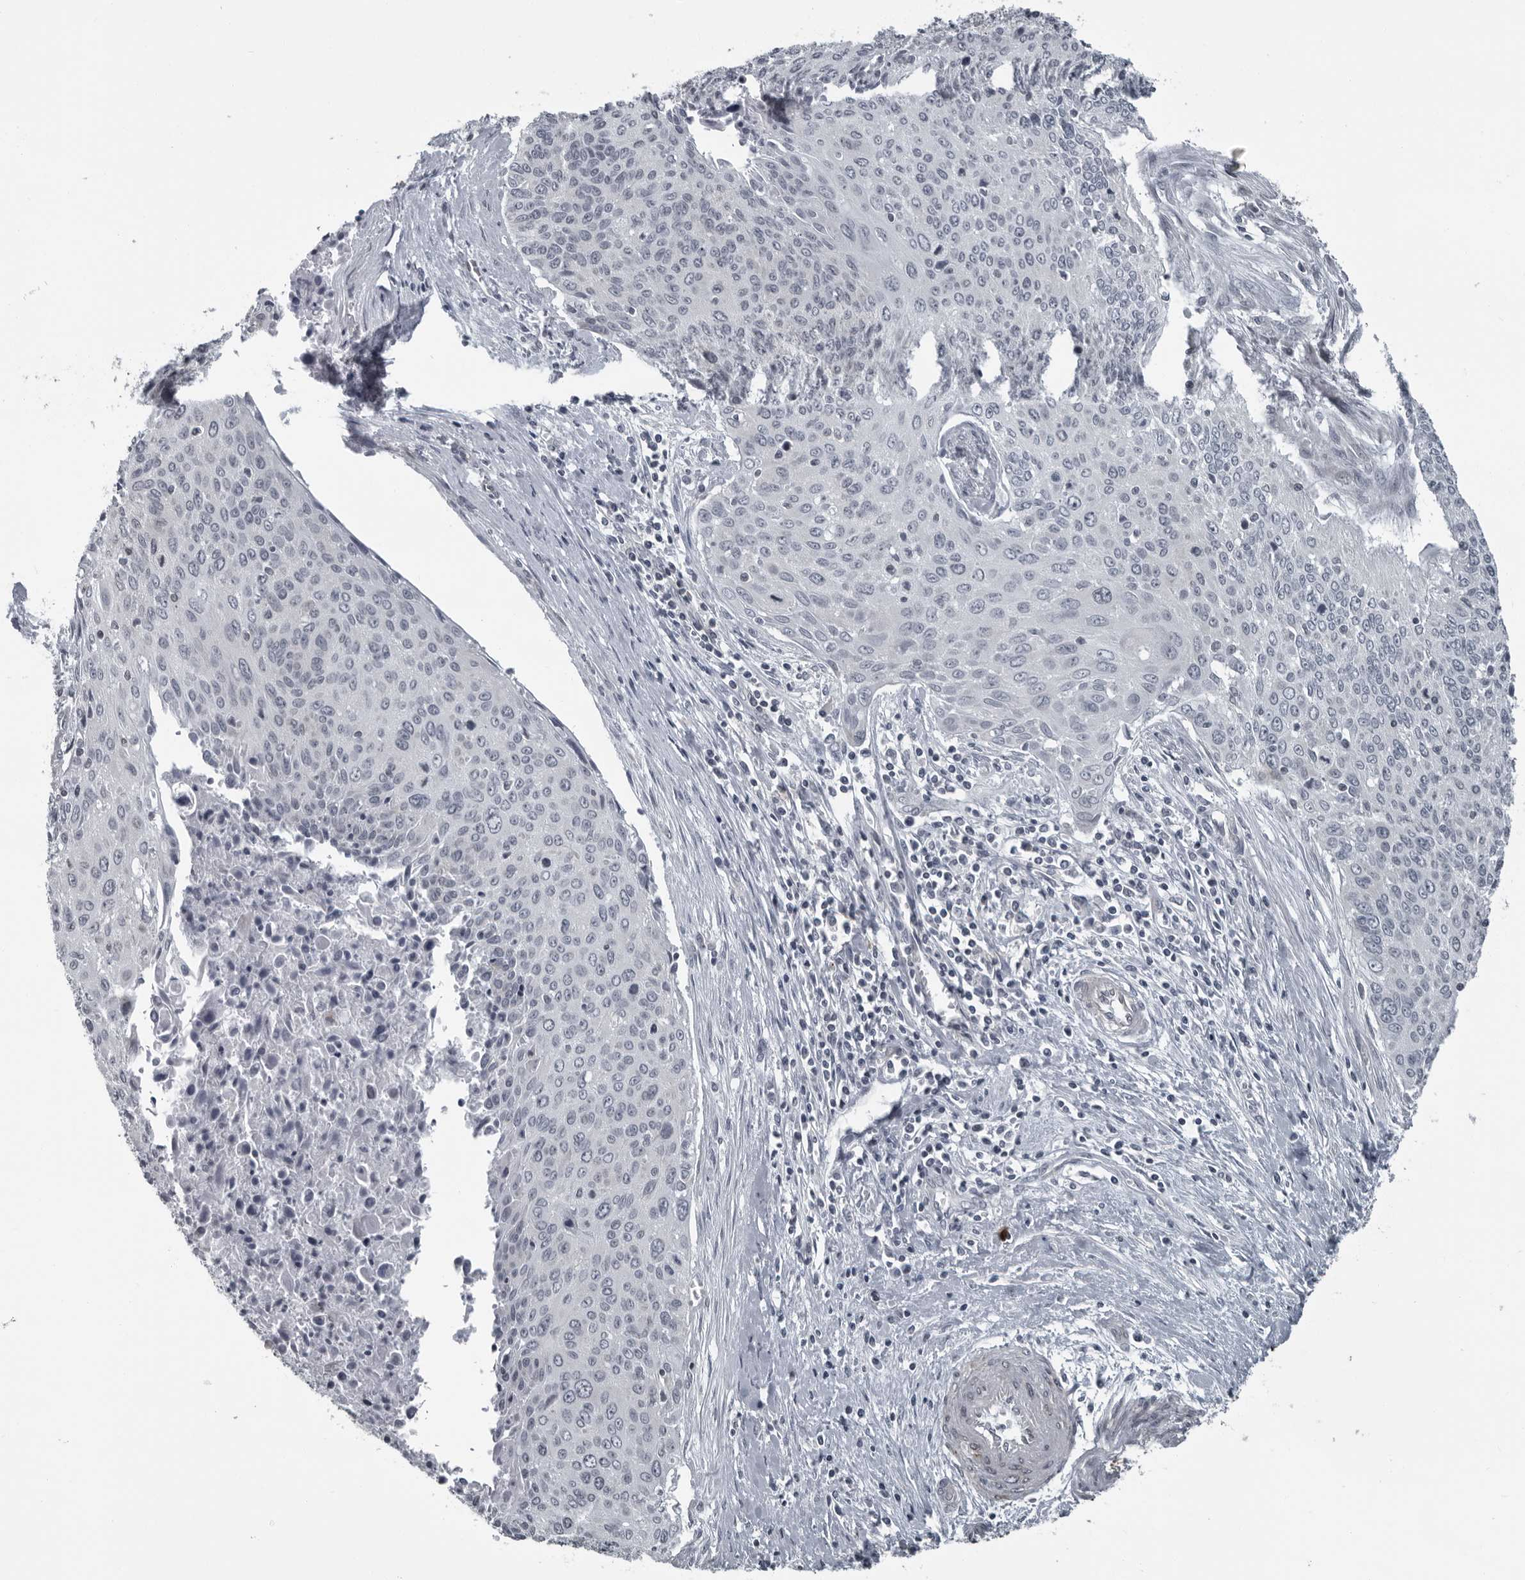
{"staining": {"intensity": "negative", "quantity": "none", "location": "none"}, "tissue": "cervical cancer", "cell_type": "Tumor cells", "image_type": "cancer", "snomed": [{"axis": "morphology", "description": "Squamous cell carcinoma, NOS"}, {"axis": "topography", "description": "Cervix"}], "caption": "DAB immunohistochemical staining of human squamous cell carcinoma (cervical) shows no significant staining in tumor cells. The staining was performed using DAB to visualize the protein expression in brown, while the nuclei were stained in blue with hematoxylin (Magnification: 20x).", "gene": "RTCA", "patient": {"sex": "female", "age": 55}}